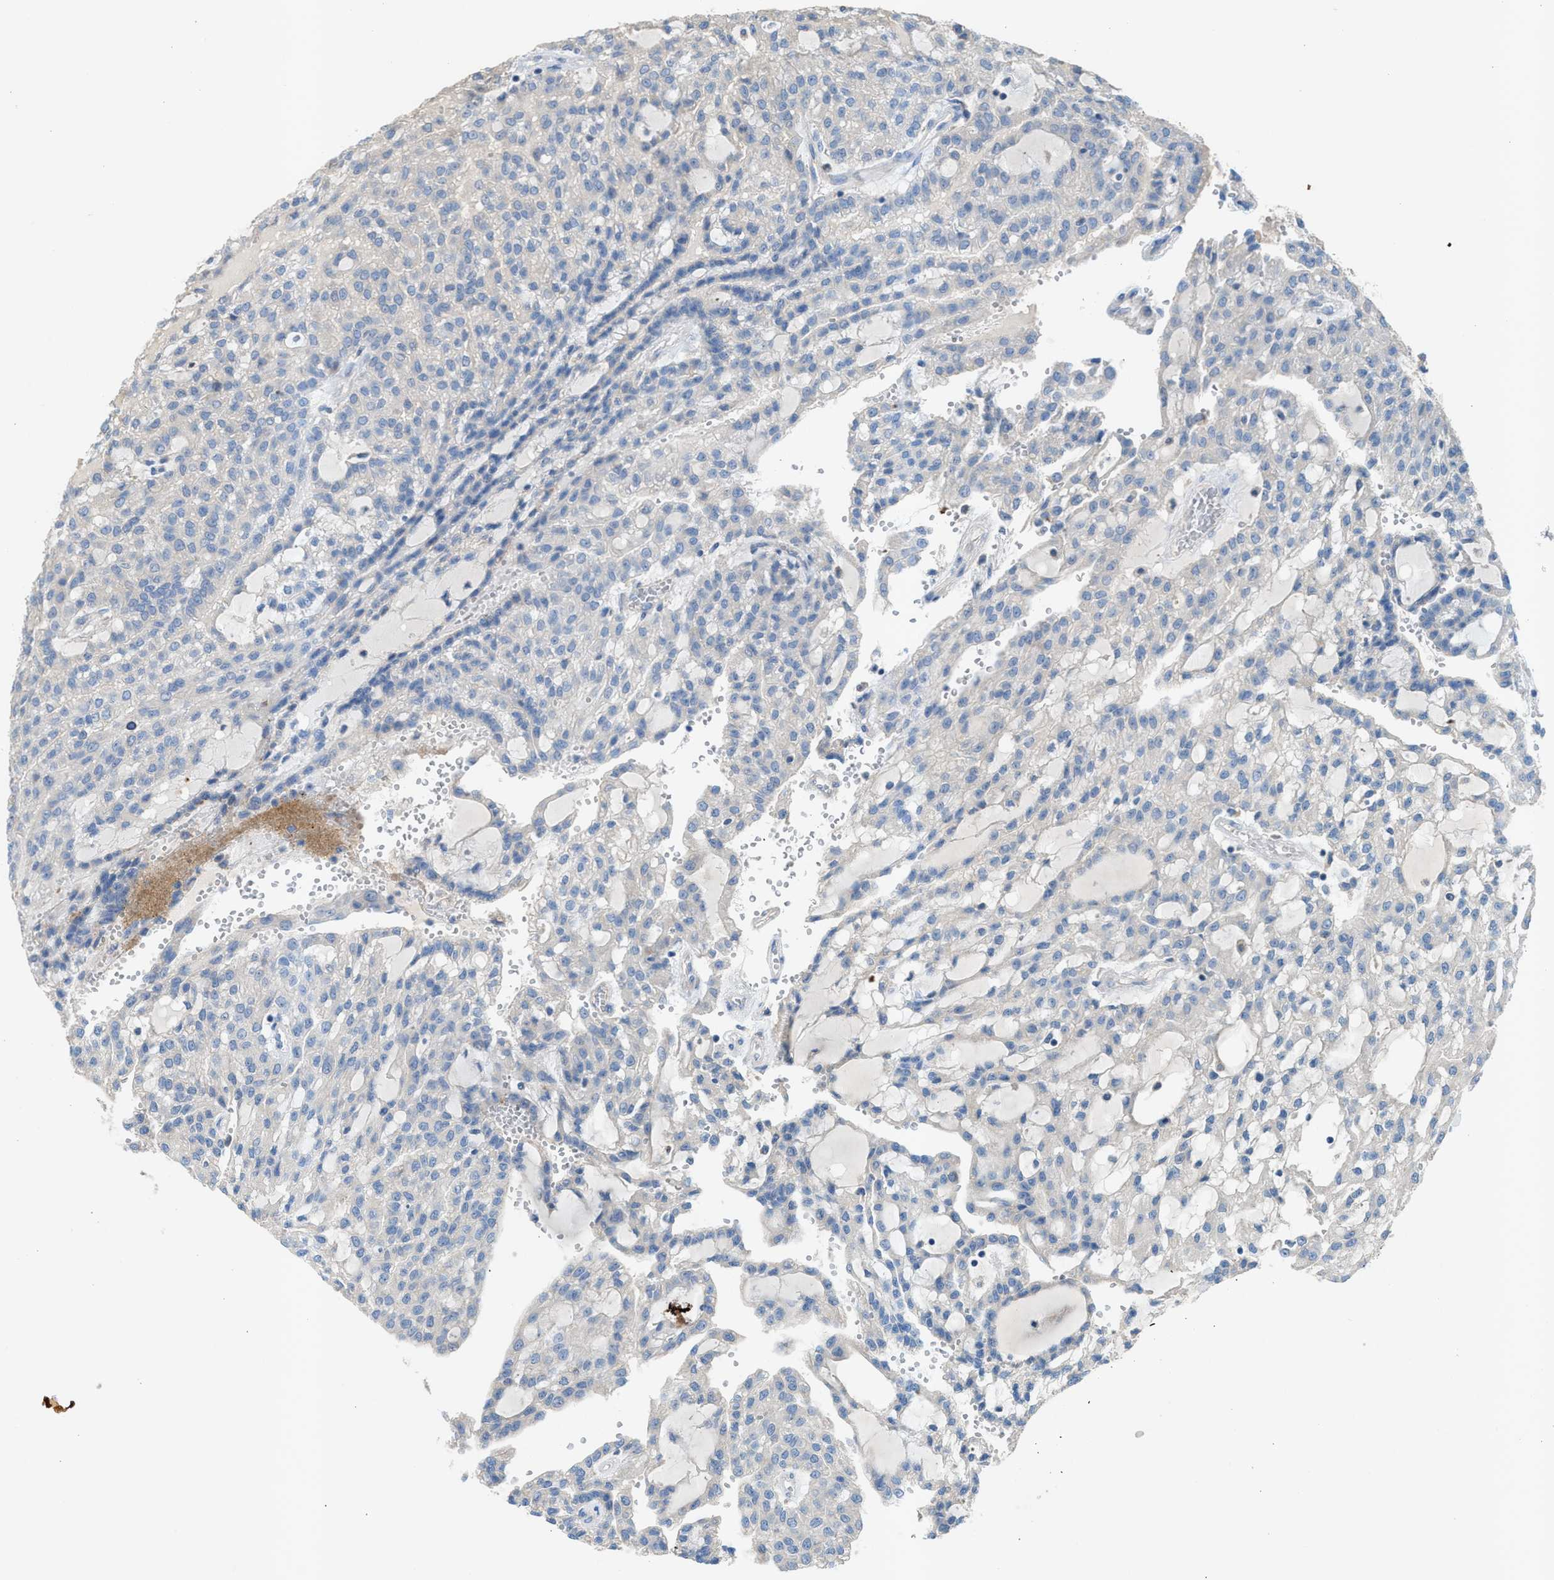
{"staining": {"intensity": "negative", "quantity": "none", "location": "none"}, "tissue": "renal cancer", "cell_type": "Tumor cells", "image_type": "cancer", "snomed": [{"axis": "morphology", "description": "Adenocarcinoma, NOS"}, {"axis": "topography", "description": "Kidney"}], "caption": "This is an immunohistochemistry (IHC) image of renal cancer (adenocarcinoma). There is no positivity in tumor cells.", "gene": "AOAH", "patient": {"sex": "male", "age": 63}}